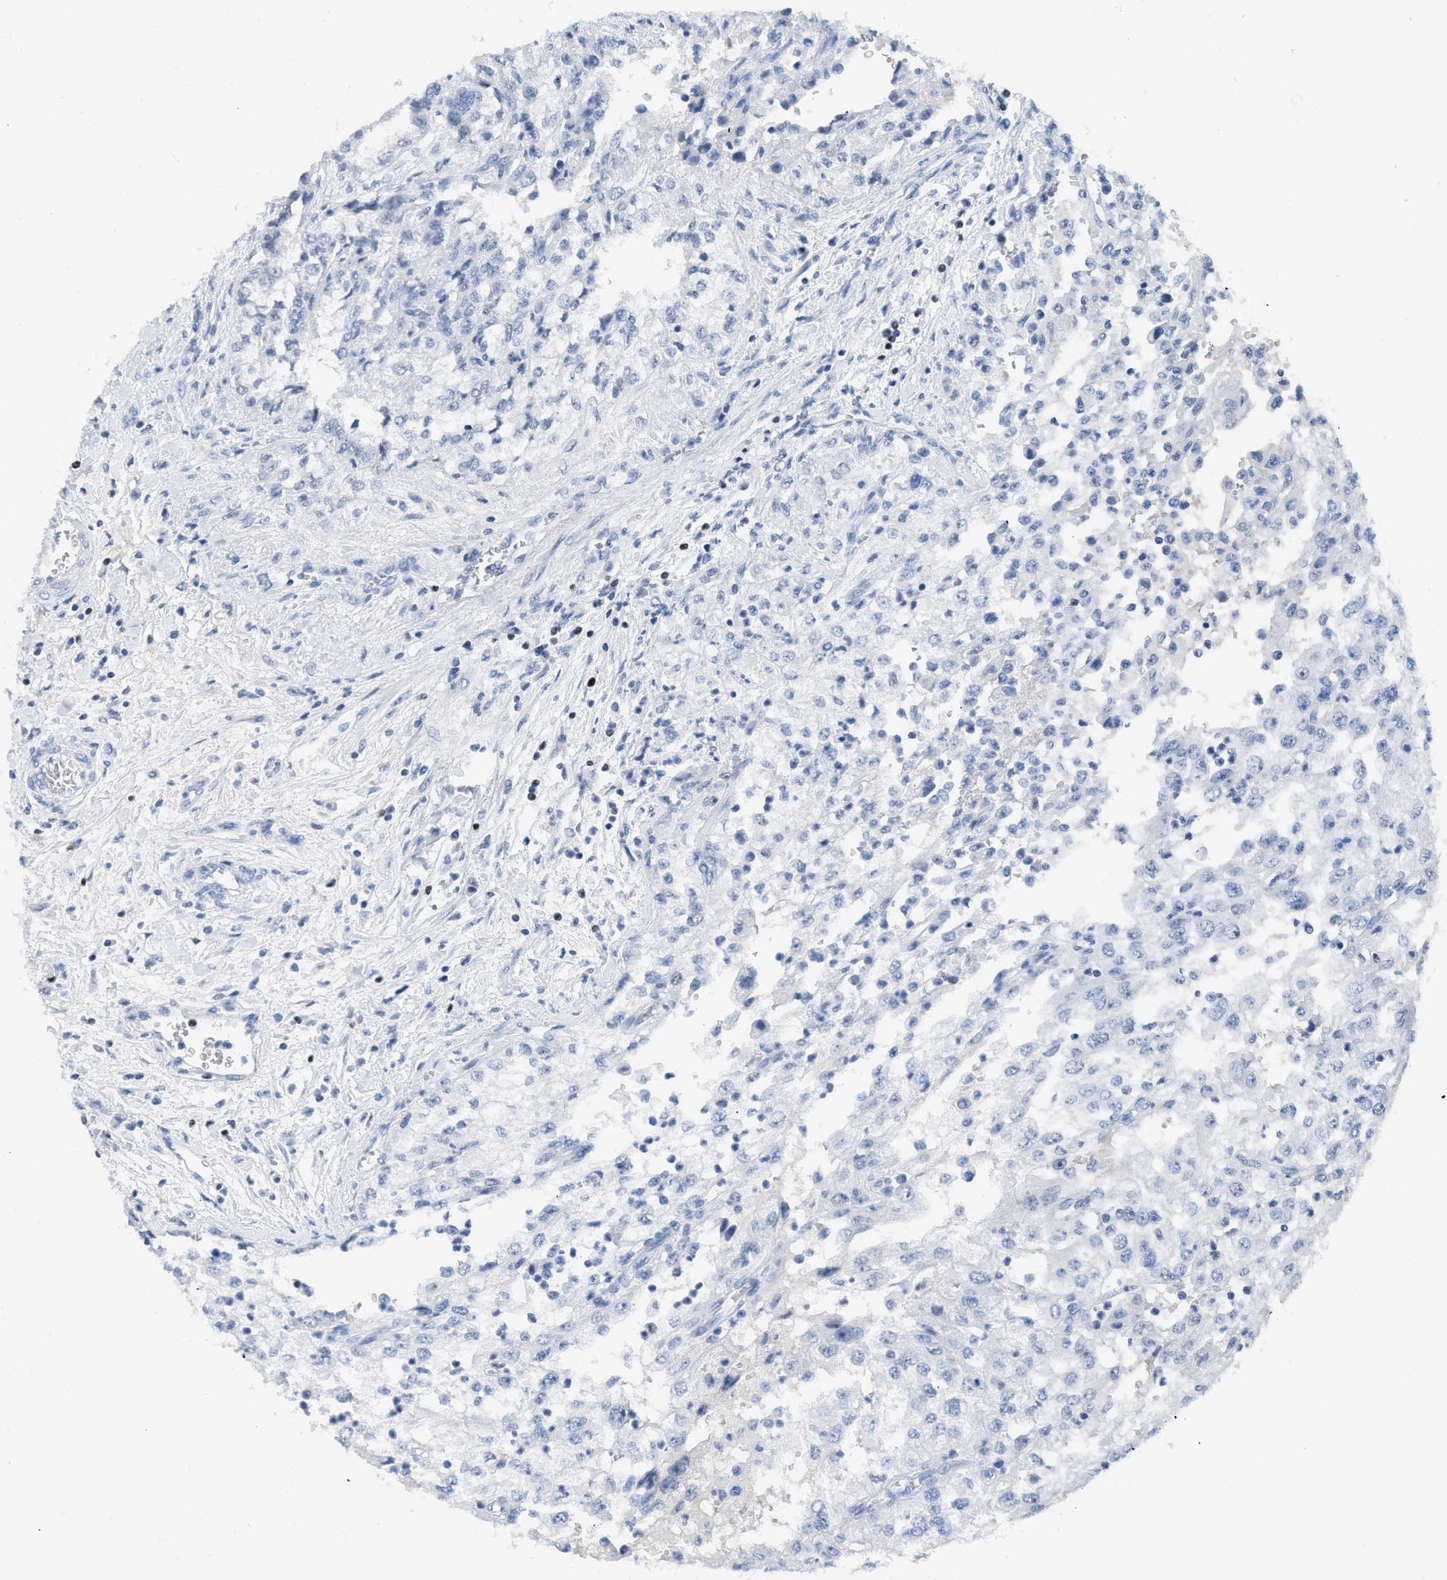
{"staining": {"intensity": "negative", "quantity": "none", "location": "none"}, "tissue": "renal cancer", "cell_type": "Tumor cells", "image_type": "cancer", "snomed": [{"axis": "morphology", "description": "Adenocarcinoma, NOS"}, {"axis": "topography", "description": "Kidney"}], "caption": "A histopathology image of human renal cancer (adenocarcinoma) is negative for staining in tumor cells.", "gene": "TCF7", "patient": {"sex": "female", "age": 54}}